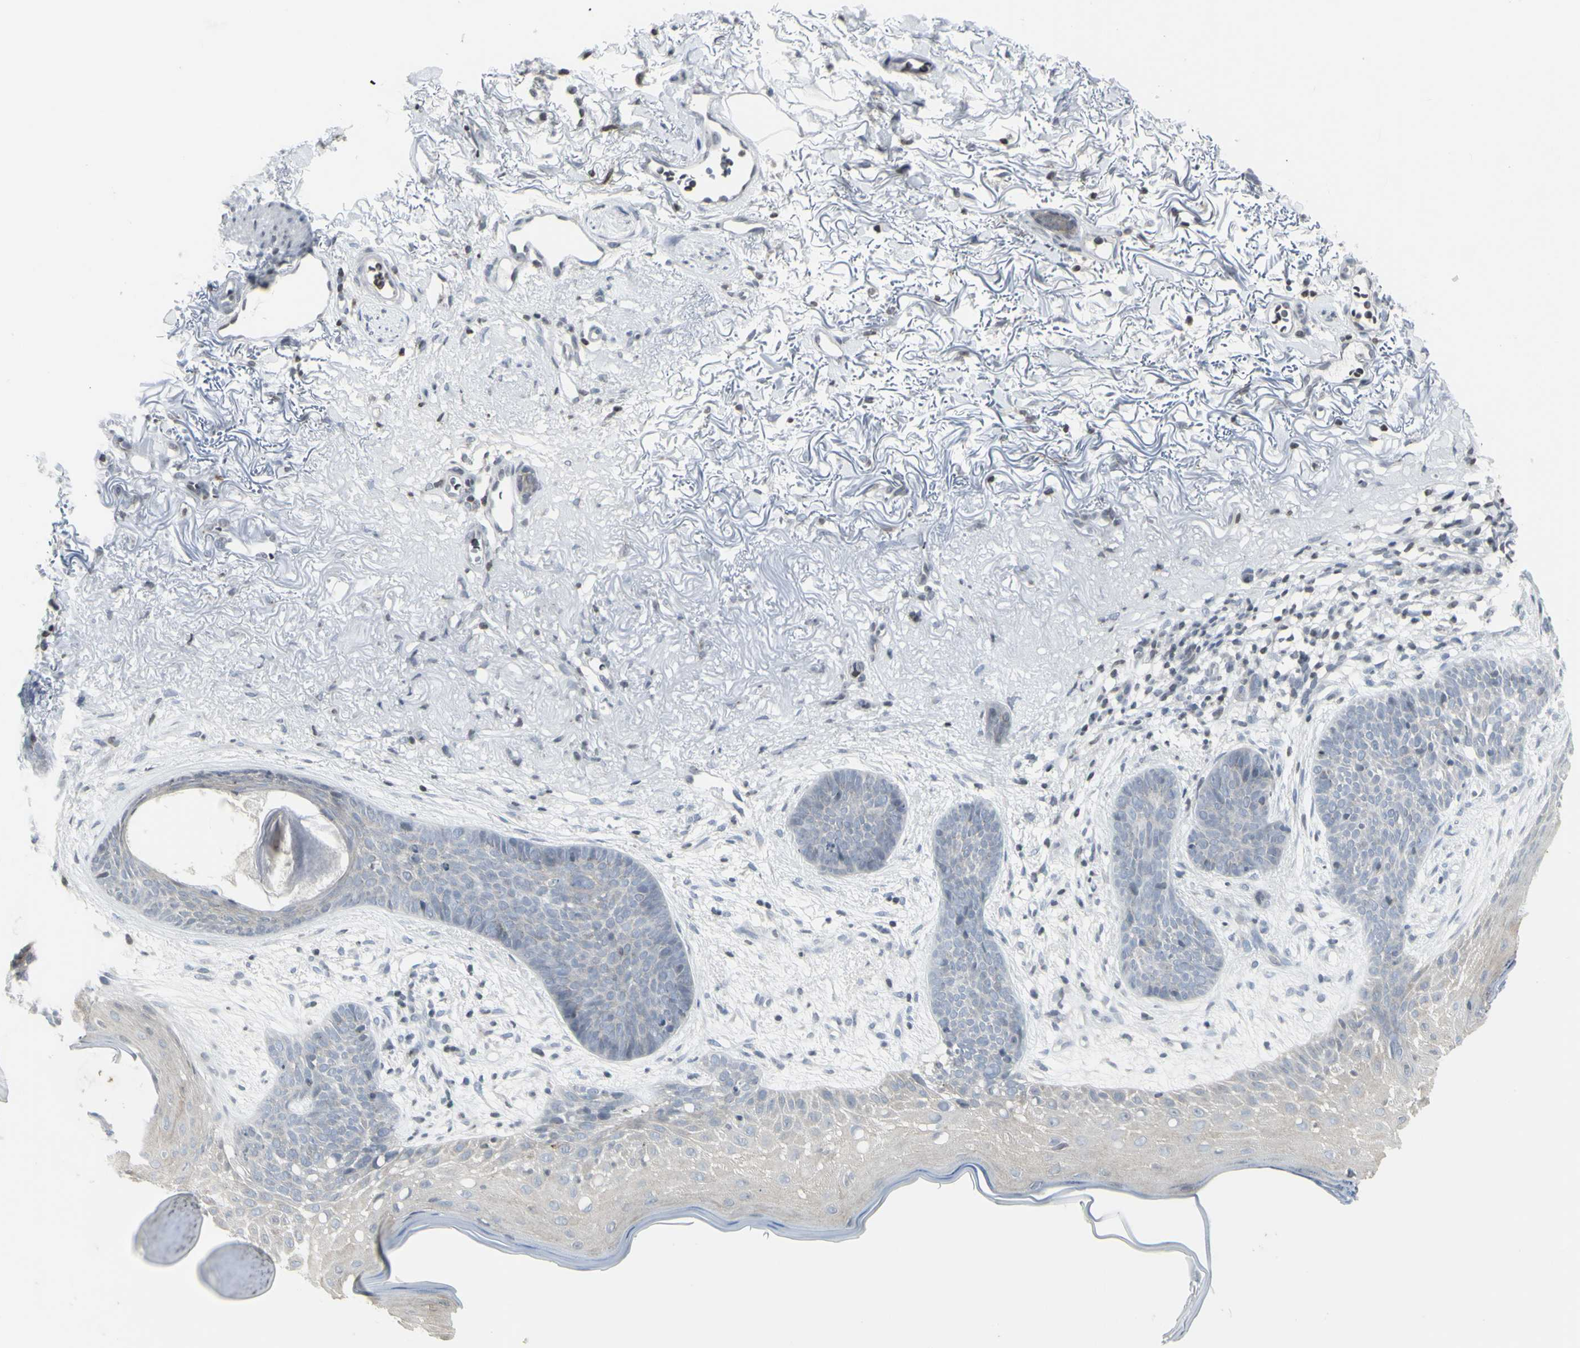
{"staining": {"intensity": "negative", "quantity": "none", "location": "none"}, "tissue": "skin cancer", "cell_type": "Tumor cells", "image_type": "cancer", "snomed": [{"axis": "morphology", "description": "Normal tissue, NOS"}, {"axis": "morphology", "description": "Basal cell carcinoma"}, {"axis": "topography", "description": "Skin"}], "caption": "Immunohistochemical staining of human basal cell carcinoma (skin) reveals no significant staining in tumor cells.", "gene": "MUC5AC", "patient": {"sex": "female", "age": 70}}